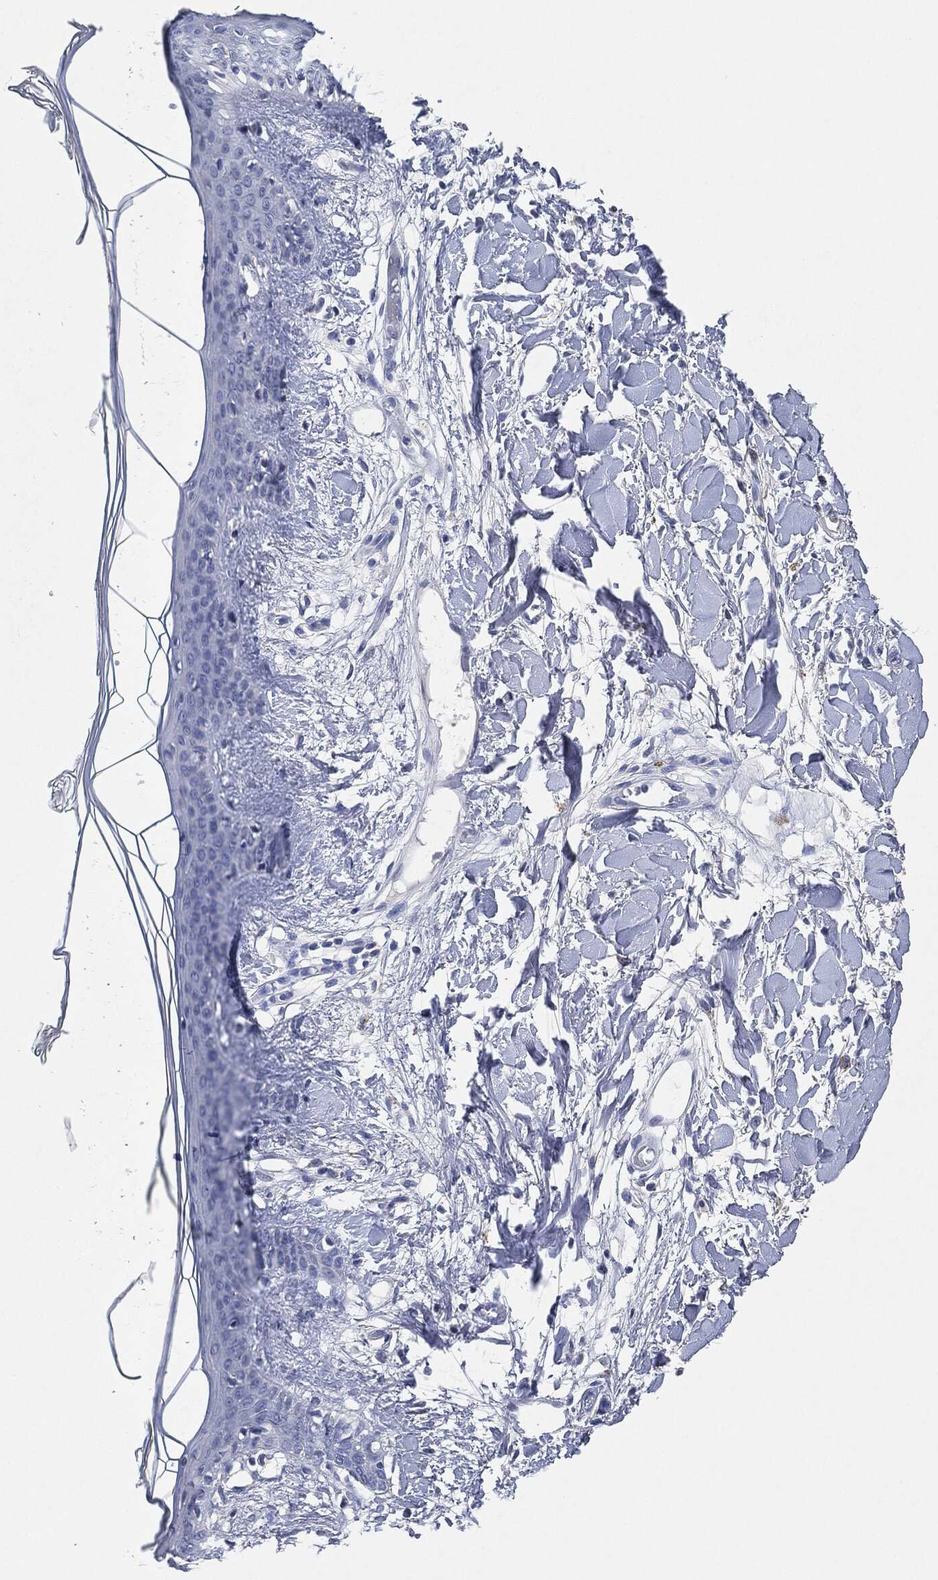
{"staining": {"intensity": "negative", "quantity": "none", "location": "none"}, "tissue": "skin", "cell_type": "Fibroblasts", "image_type": "normal", "snomed": [{"axis": "morphology", "description": "Normal tissue, NOS"}, {"axis": "topography", "description": "Skin"}], "caption": "Immunohistochemical staining of benign human skin displays no significant staining in fibroblasts. The staining is performed using DAB (3,3'-diaminobenzidine) brown chromogen with nuclei counter-stained in using hematoxylin.", "gene": "NTRK1", "patient": {"sex": "female", "age": 34}}